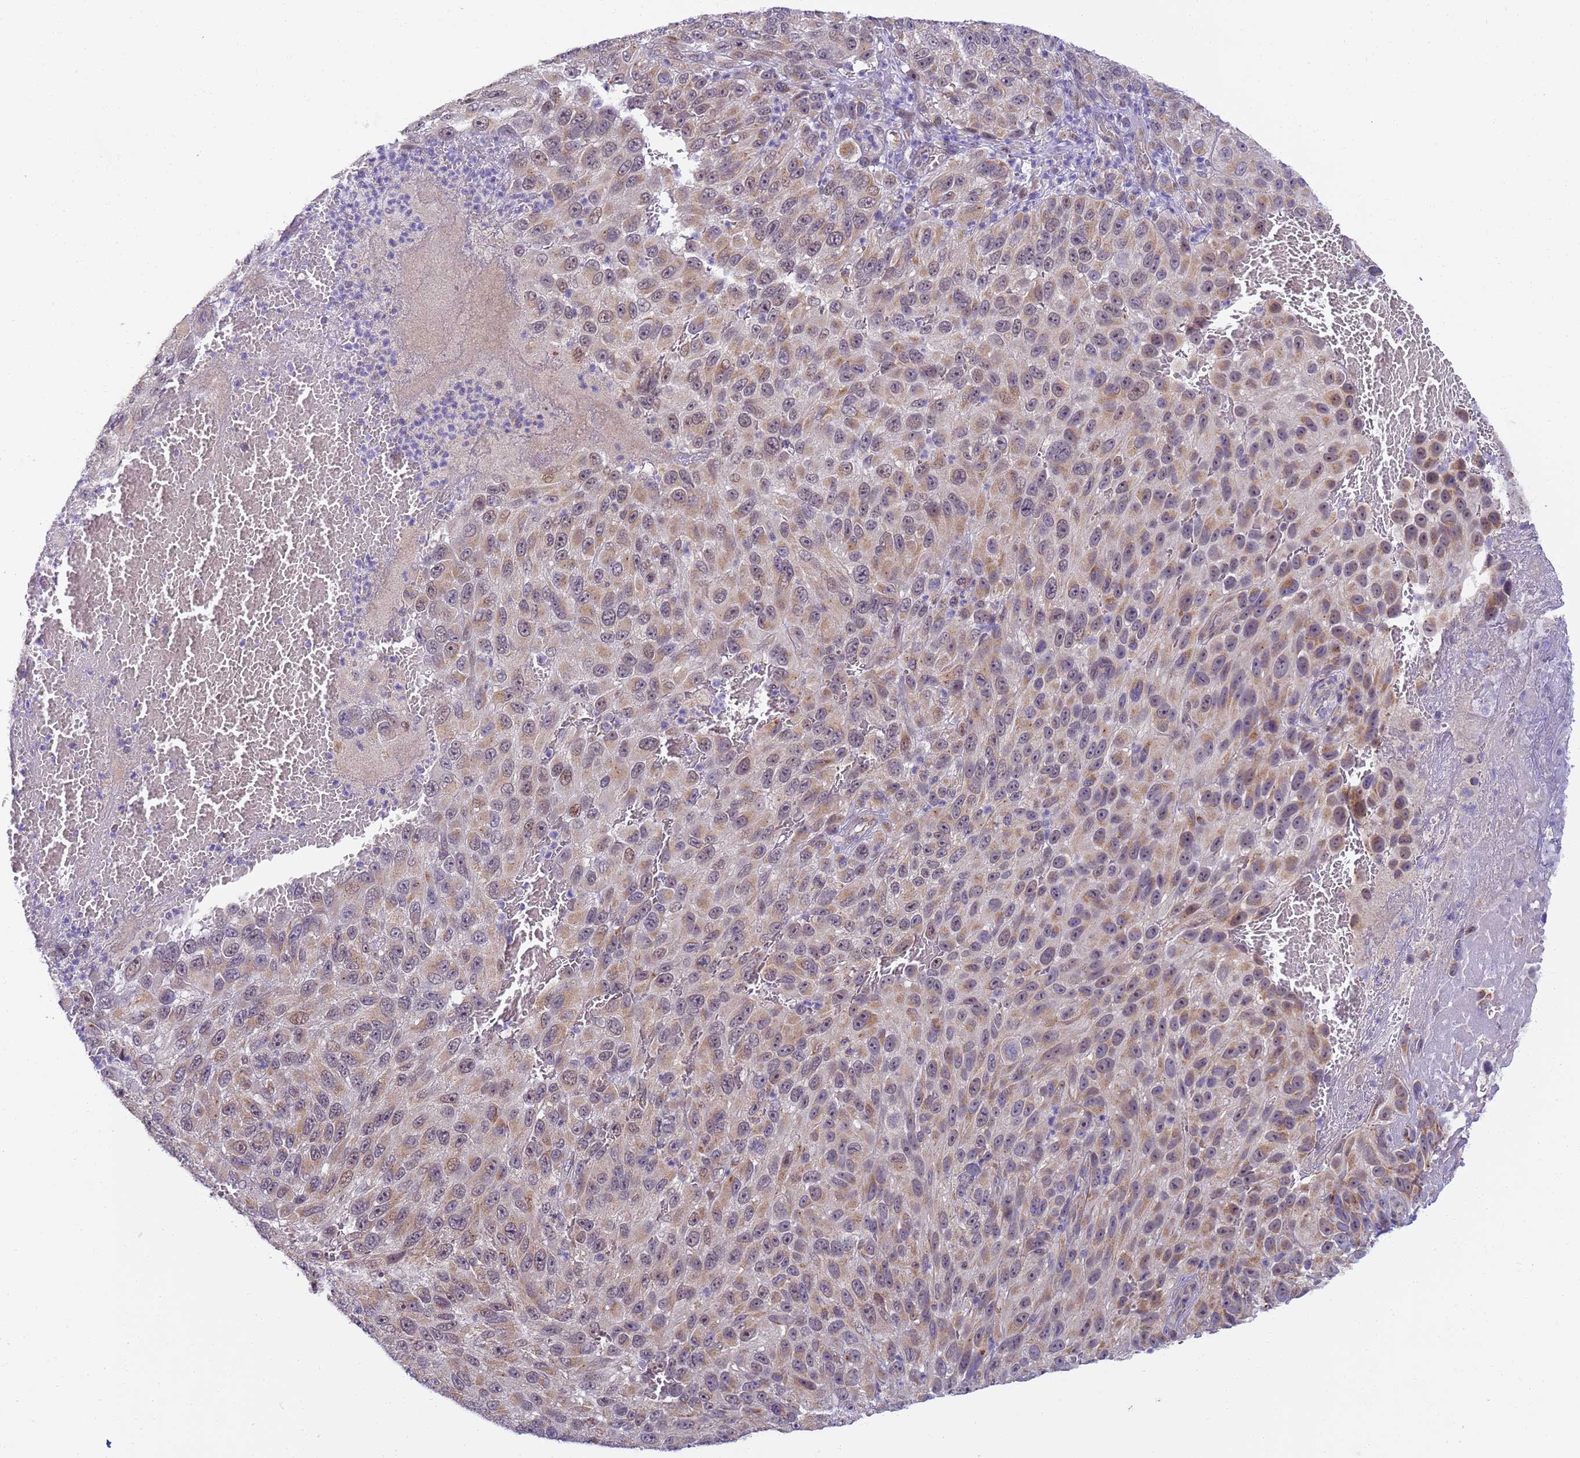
{"staining": {"intensity": "weak", "quantity": ">75%", "location": "cytoplasmic/membranous,nuclear"}, "tissue": "melanoma", "cell_type": "Tumor cells", "image_type": "cancer", "snomed": [{"axis": "morphology", "description": "Normal tissue, NOS"}, {"axis": "morphology", "description": "Malignant melanoma, NOS"}, {"axis": "topography", "description": "Skin"}], "caption": "Melanoma tissue shows weak cytoplasmic/membranous and nuclear expression in about >75% of tumor cells, visualized by immunohistochemistry.", "gene": "RAPGEF3", "patient": {"sex": "female", "age": 96}}